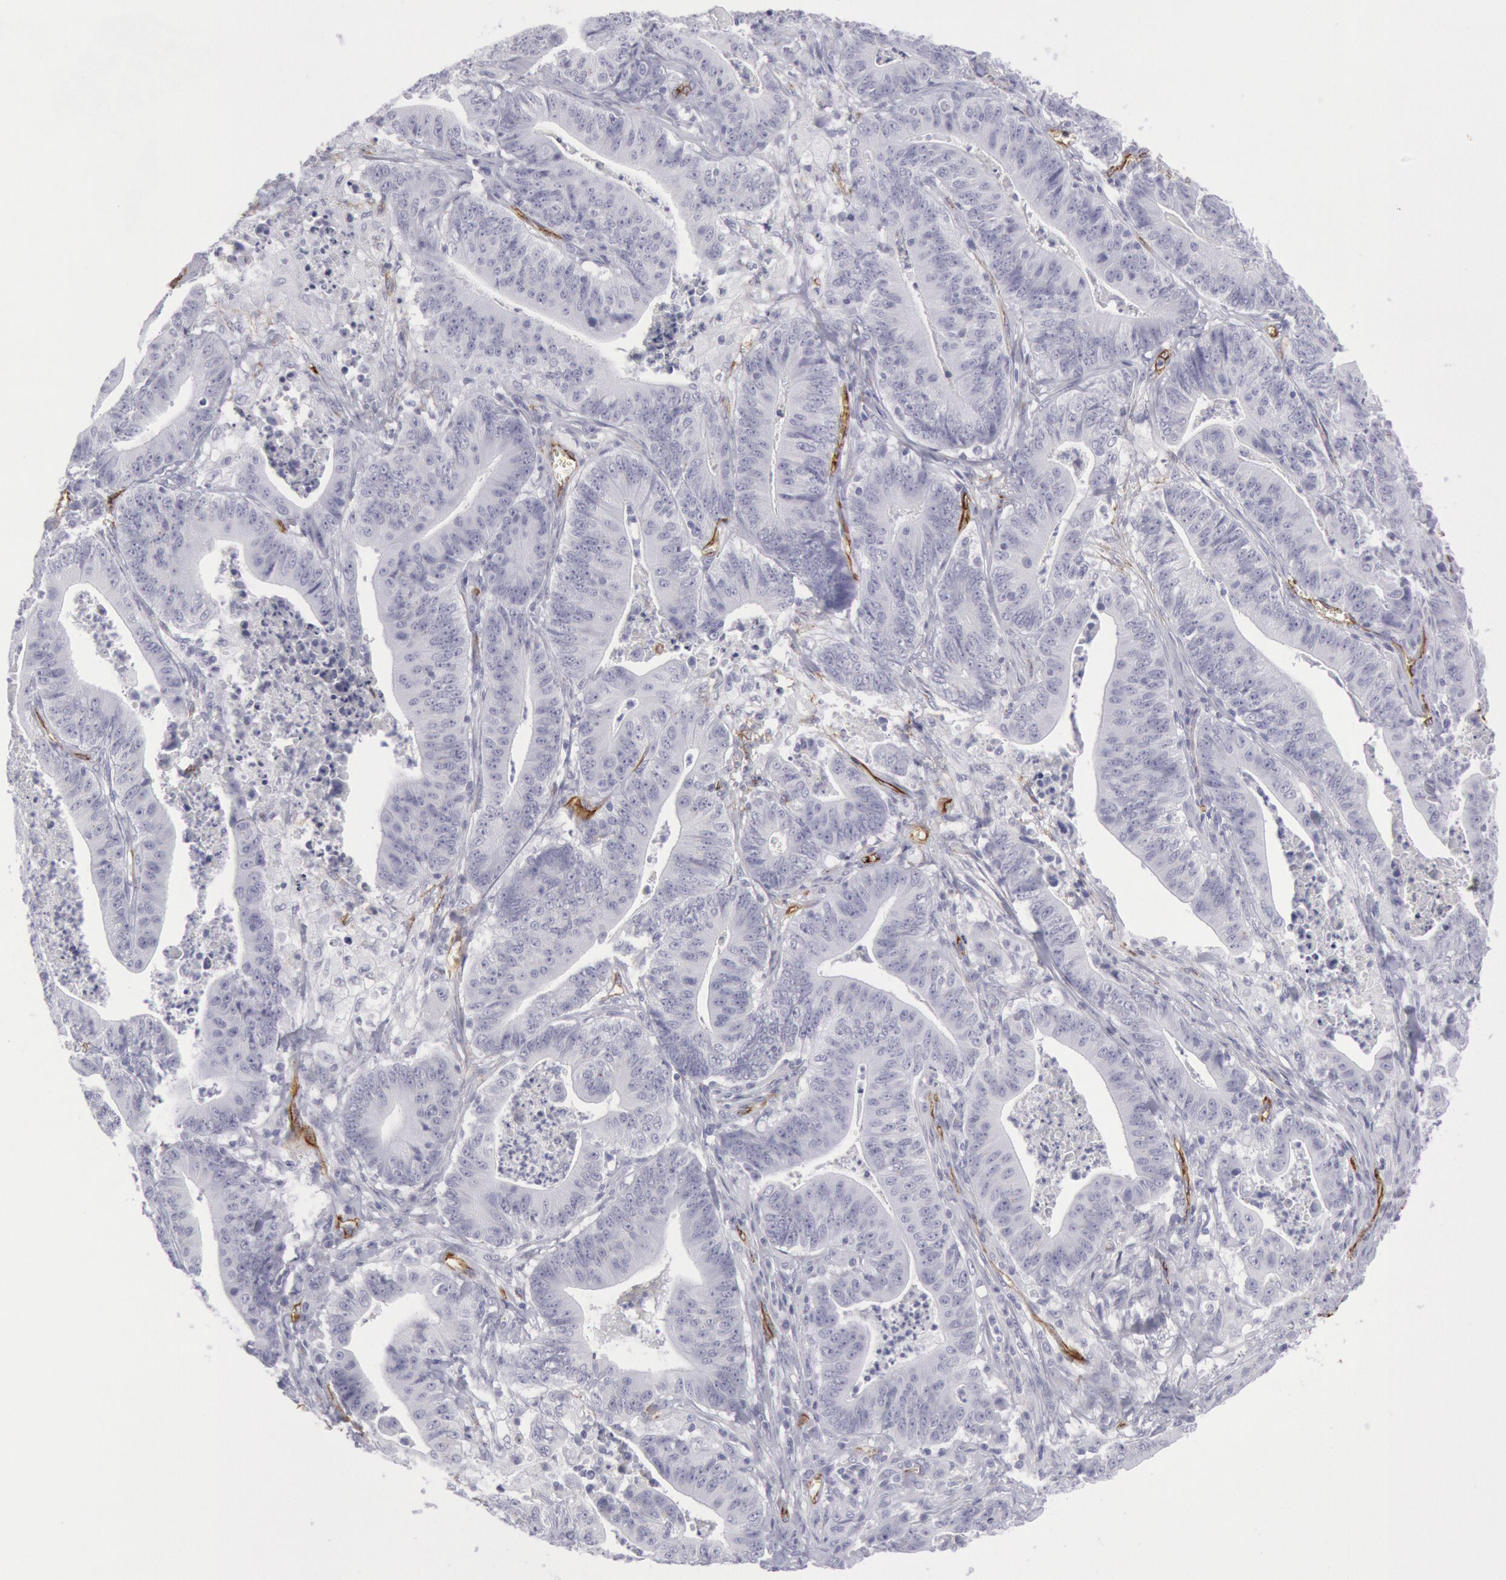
{"staining": {"intensity": "negative", "quantity": "none", "location": "none"}, "tissue": "stomach cancer", "cell_type": "Tumor cells", "image_type": "cancer", "snomed": [{"axis": "morphology", "description": "Adenocarcinoma, NOS"}, {"axis": "topography", "description": "Stomach, lower"}], "caption": "Tumor cells show no significant staining in stomach cancer (adenocarcinoma). (DAB (3,3'-diaminobenzidine) immunohistochemistry (IHC), high magnification).", "gene": "CDH13", "patient": {"sex": "female", "age": 86}}